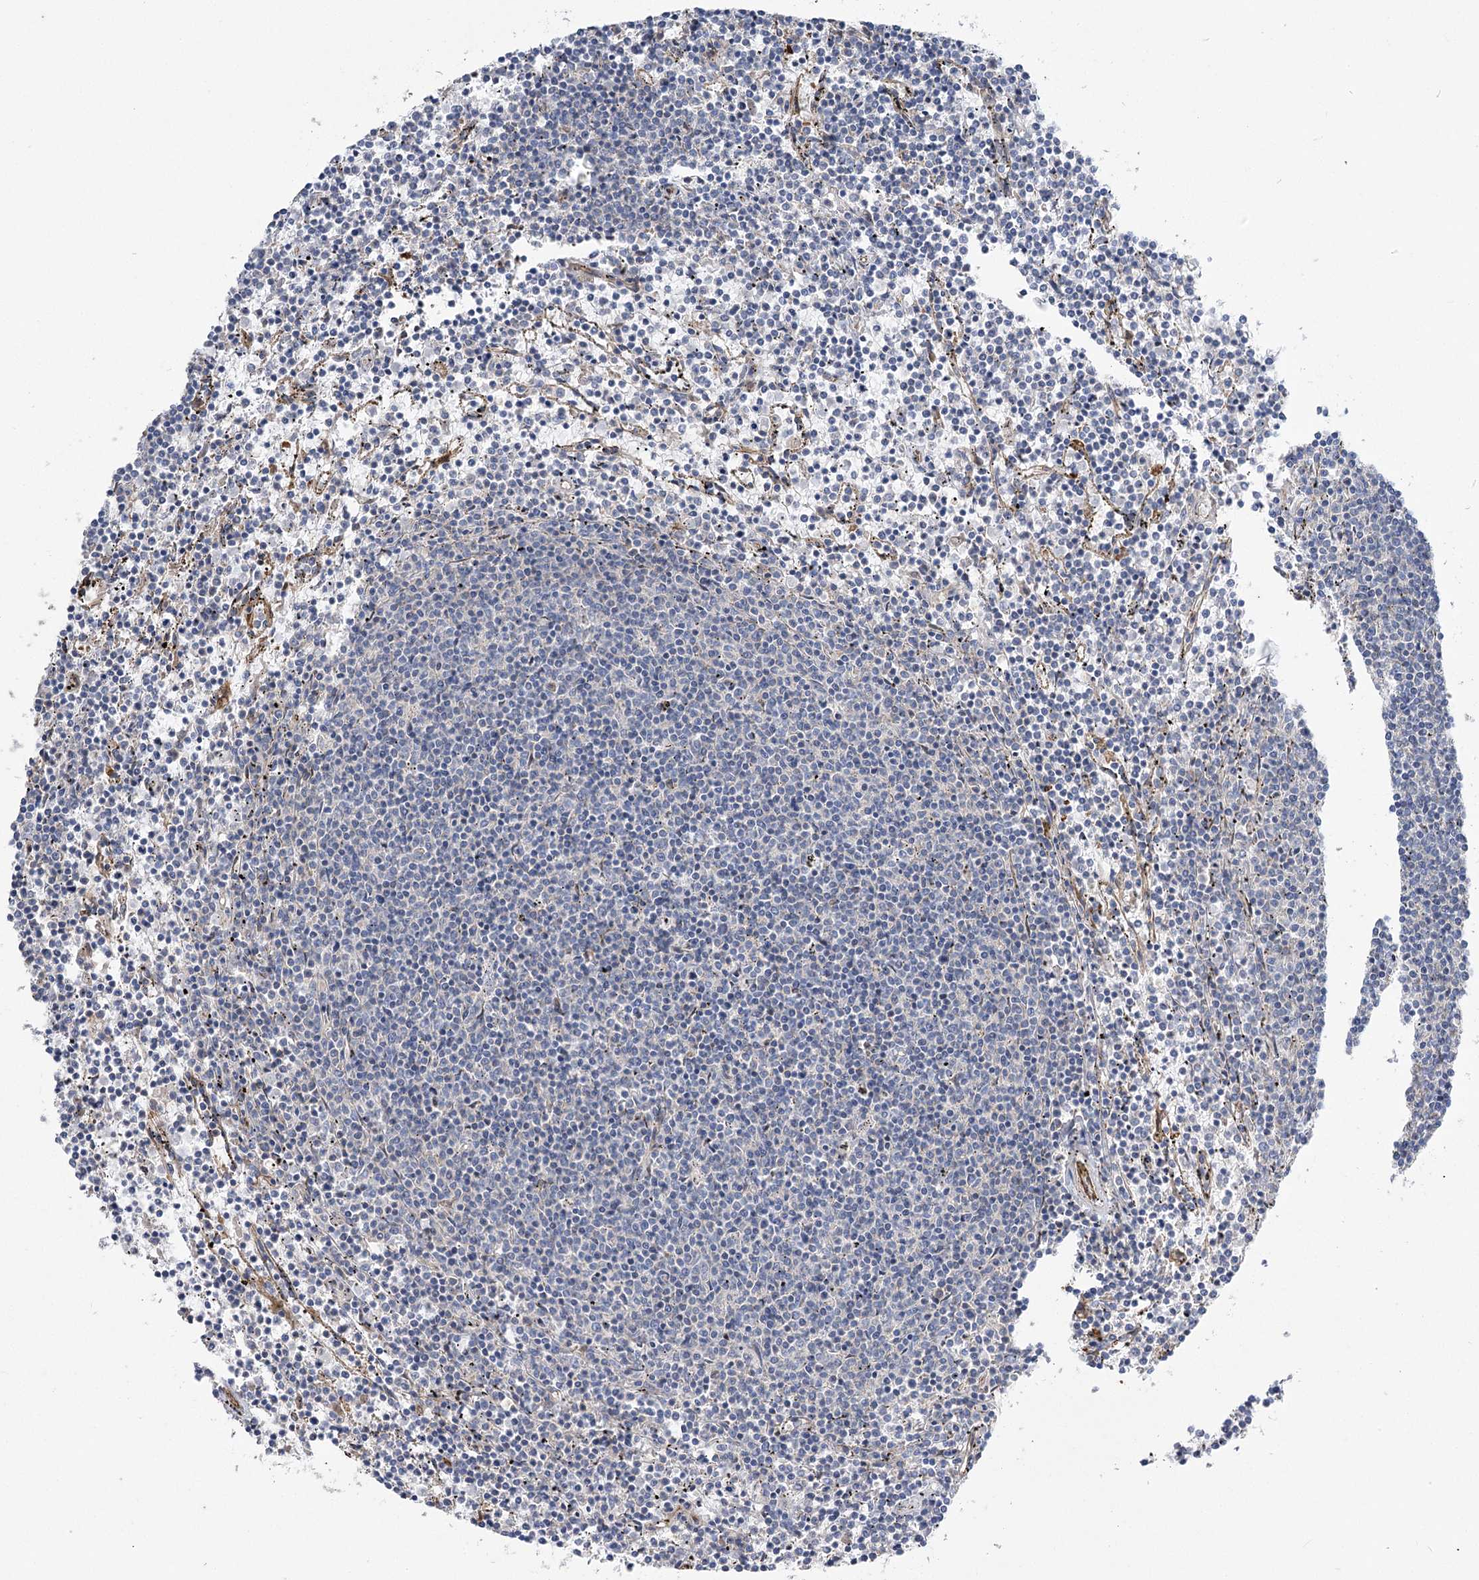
{"staining": {"intensity": "negative", "quantity": "none", "location": "none"}, "tissue": "lymphoma", "cell_type": "Tumor cells", "image_type": "cancer", "snomed": [{"axis": "morphology", "description": "Malignant lymphoma, non-Hodgkin's type, Low grade"}, {"axis": "topography", "description": "Spleen"}], "caption": "Tumor cells show no significant protein positivity in low-grade malignant lymphoma, non-Hodgkin's type.", "gene": "RMDN2", "patient": {"sex": "female", "age": 50}}